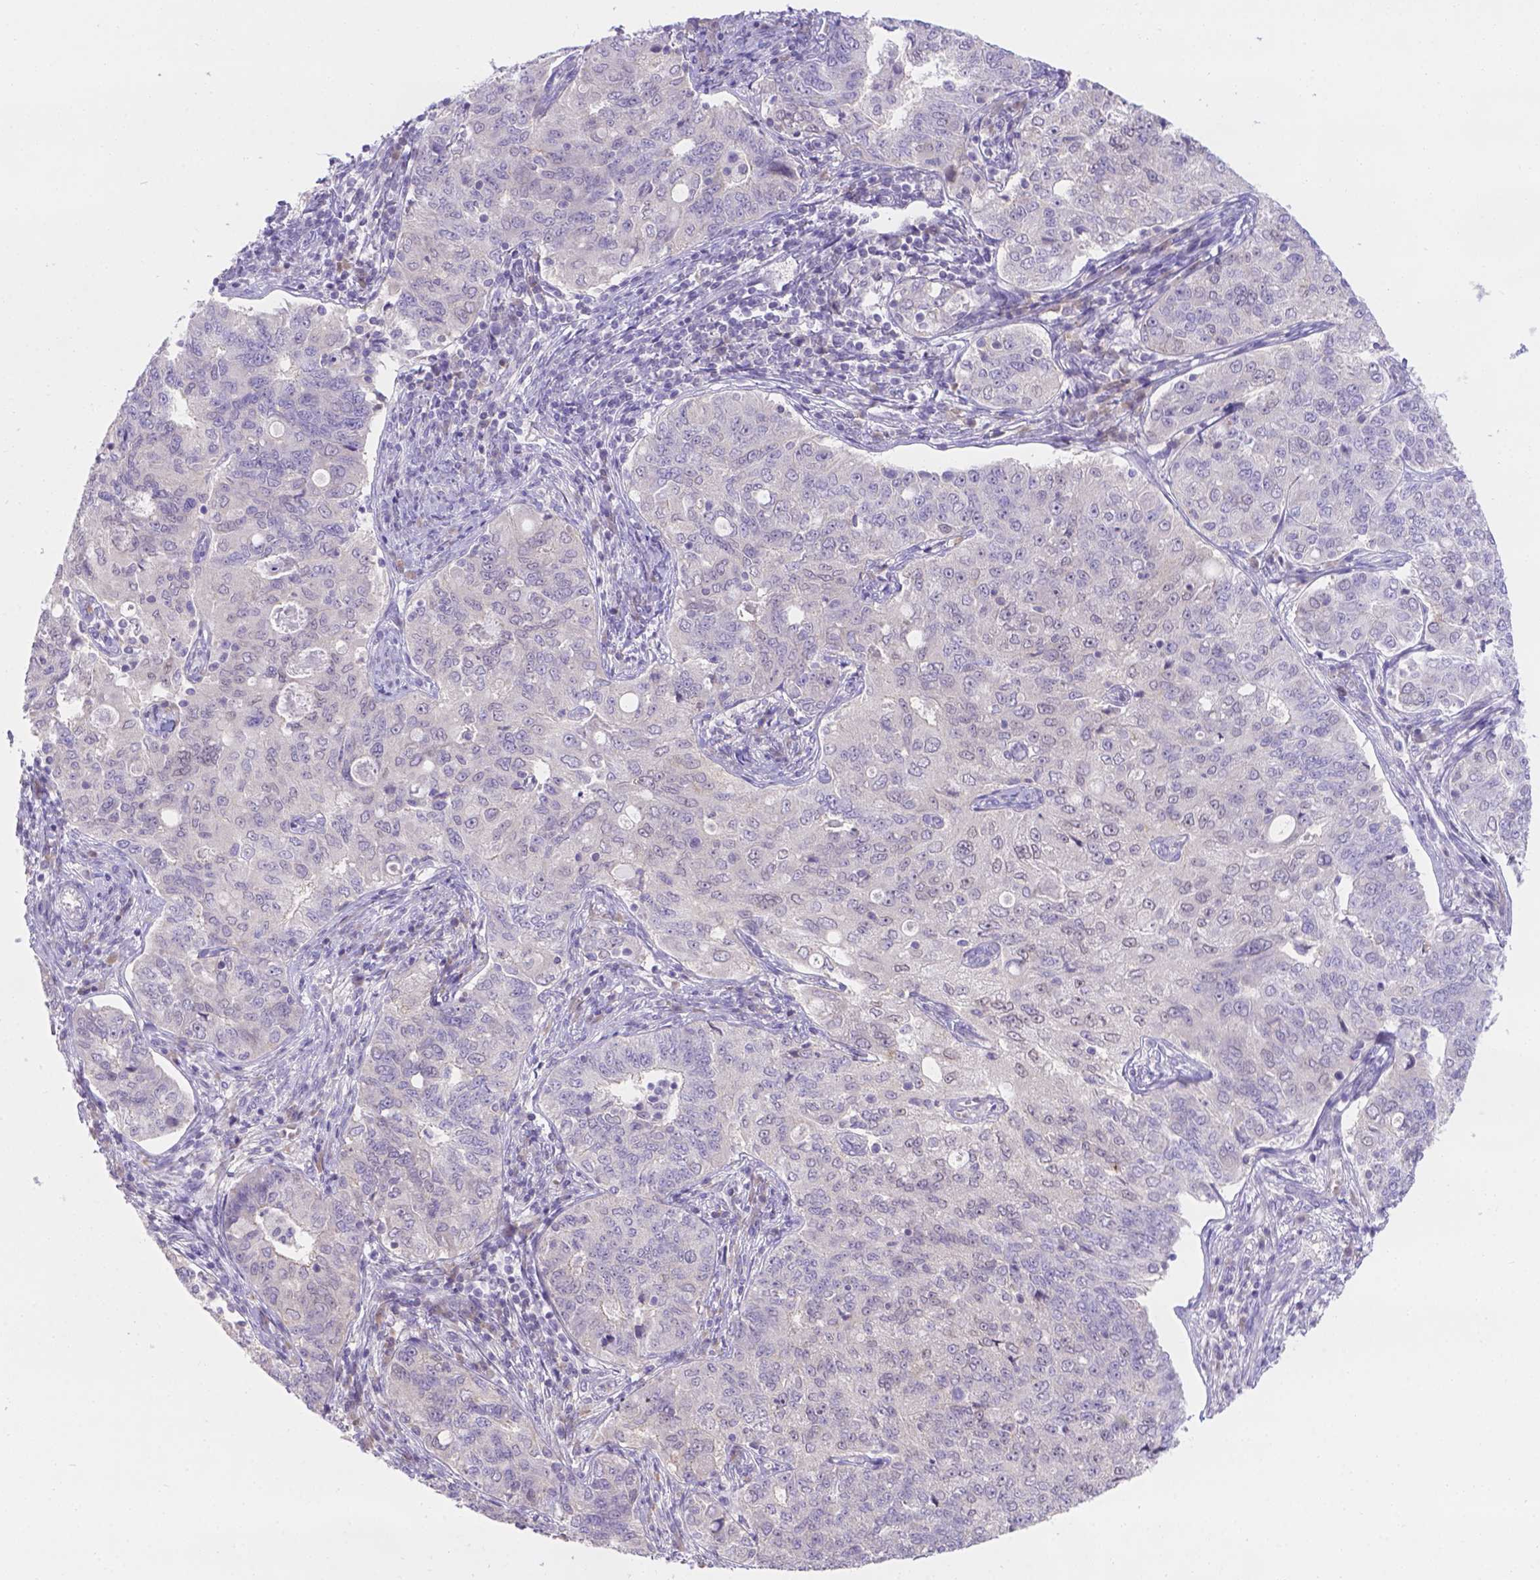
{"staining": {"intensity": "negative", "quantity": "none", "location": "none"}, "tissue": "endometrial cancer", "cell_type": "Tumor cells", "image_type": "cancer", "snomed": [{"axis": "morphology", "description": "Adenocarcinoma, NOS"}, {"axis": "topography", "description": "Endometrium"}], "caption": "There is no significant staining in tumor cells of endometrial cancer.", "gene": "CD96", "patient": {"sex": "female", "age": 43}}